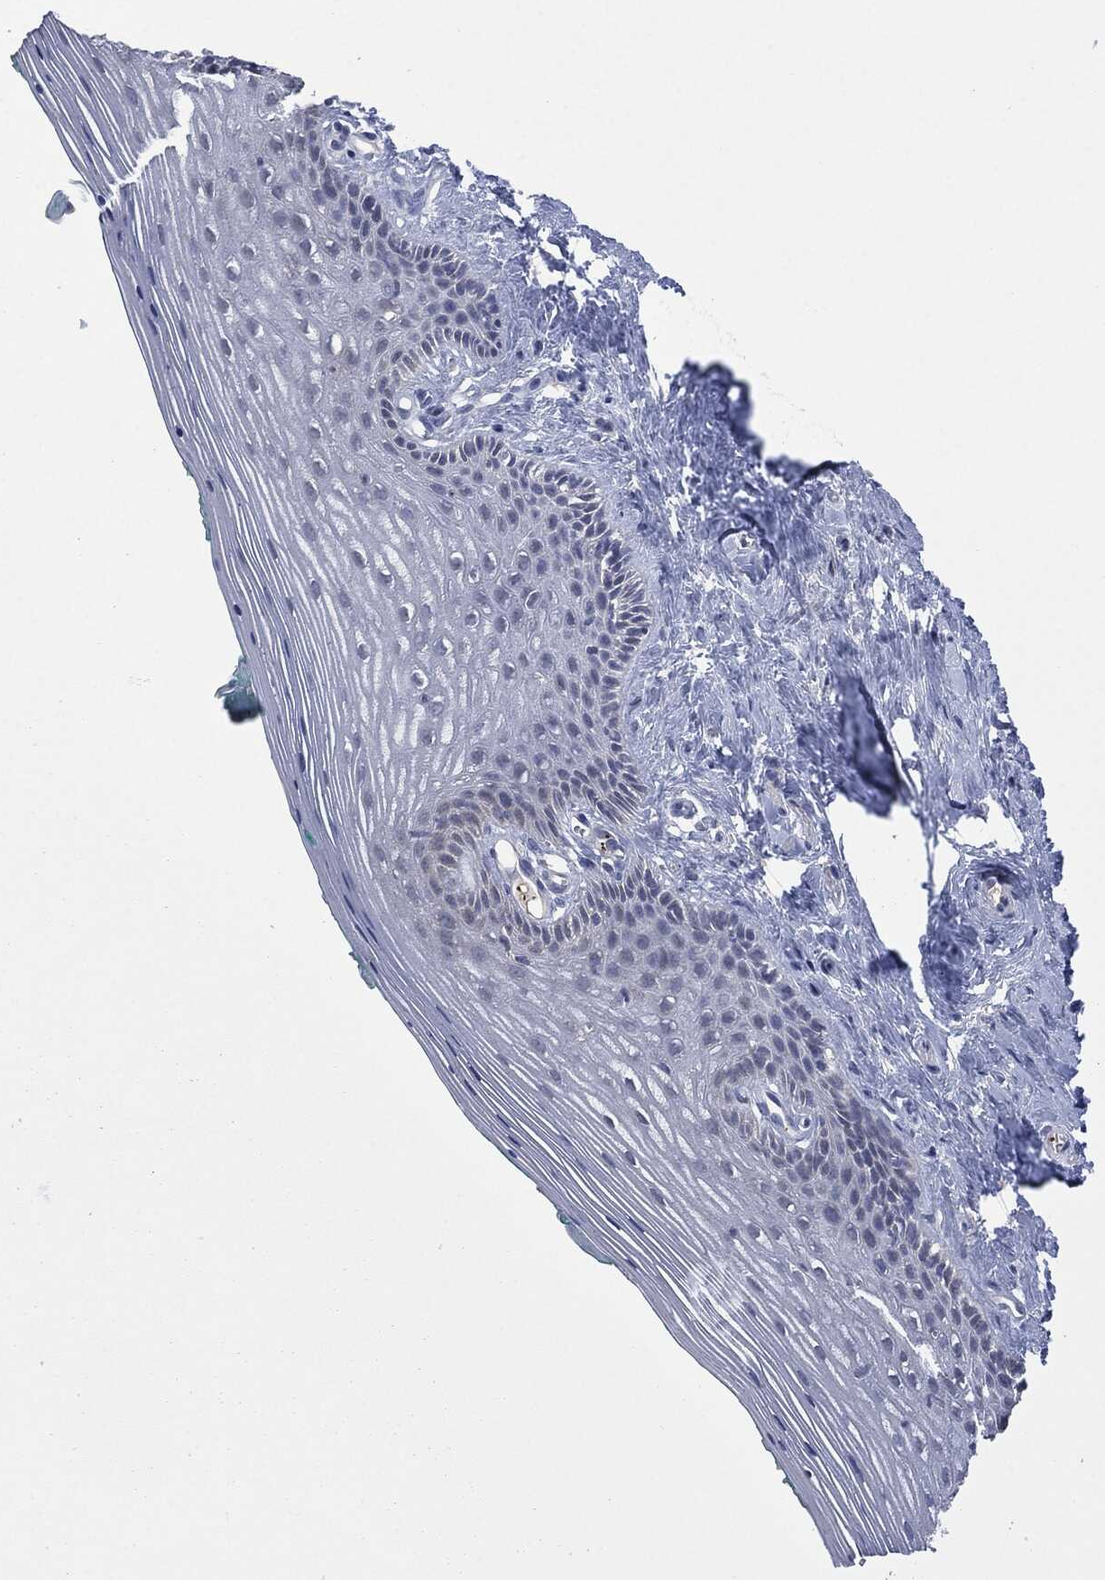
{"staining": {"intensity": "negative", "quantity": "none", "location": "none"}, "tissue": "vagina", "cell_type": "Squamous epithelial cells", "image_type": "normal", "snomed": [{"axis": "morphology", "description": "Normal tissue, NOS"}, {"axis": "topography", "description": "Vagina"}], "caption": "An IHC photomicrograph of benign vagina is shown. There is no staining in squamous epithelial cells of vagina.", "gene": "CD33", "patient": {"sex": "female", "age": 45}}